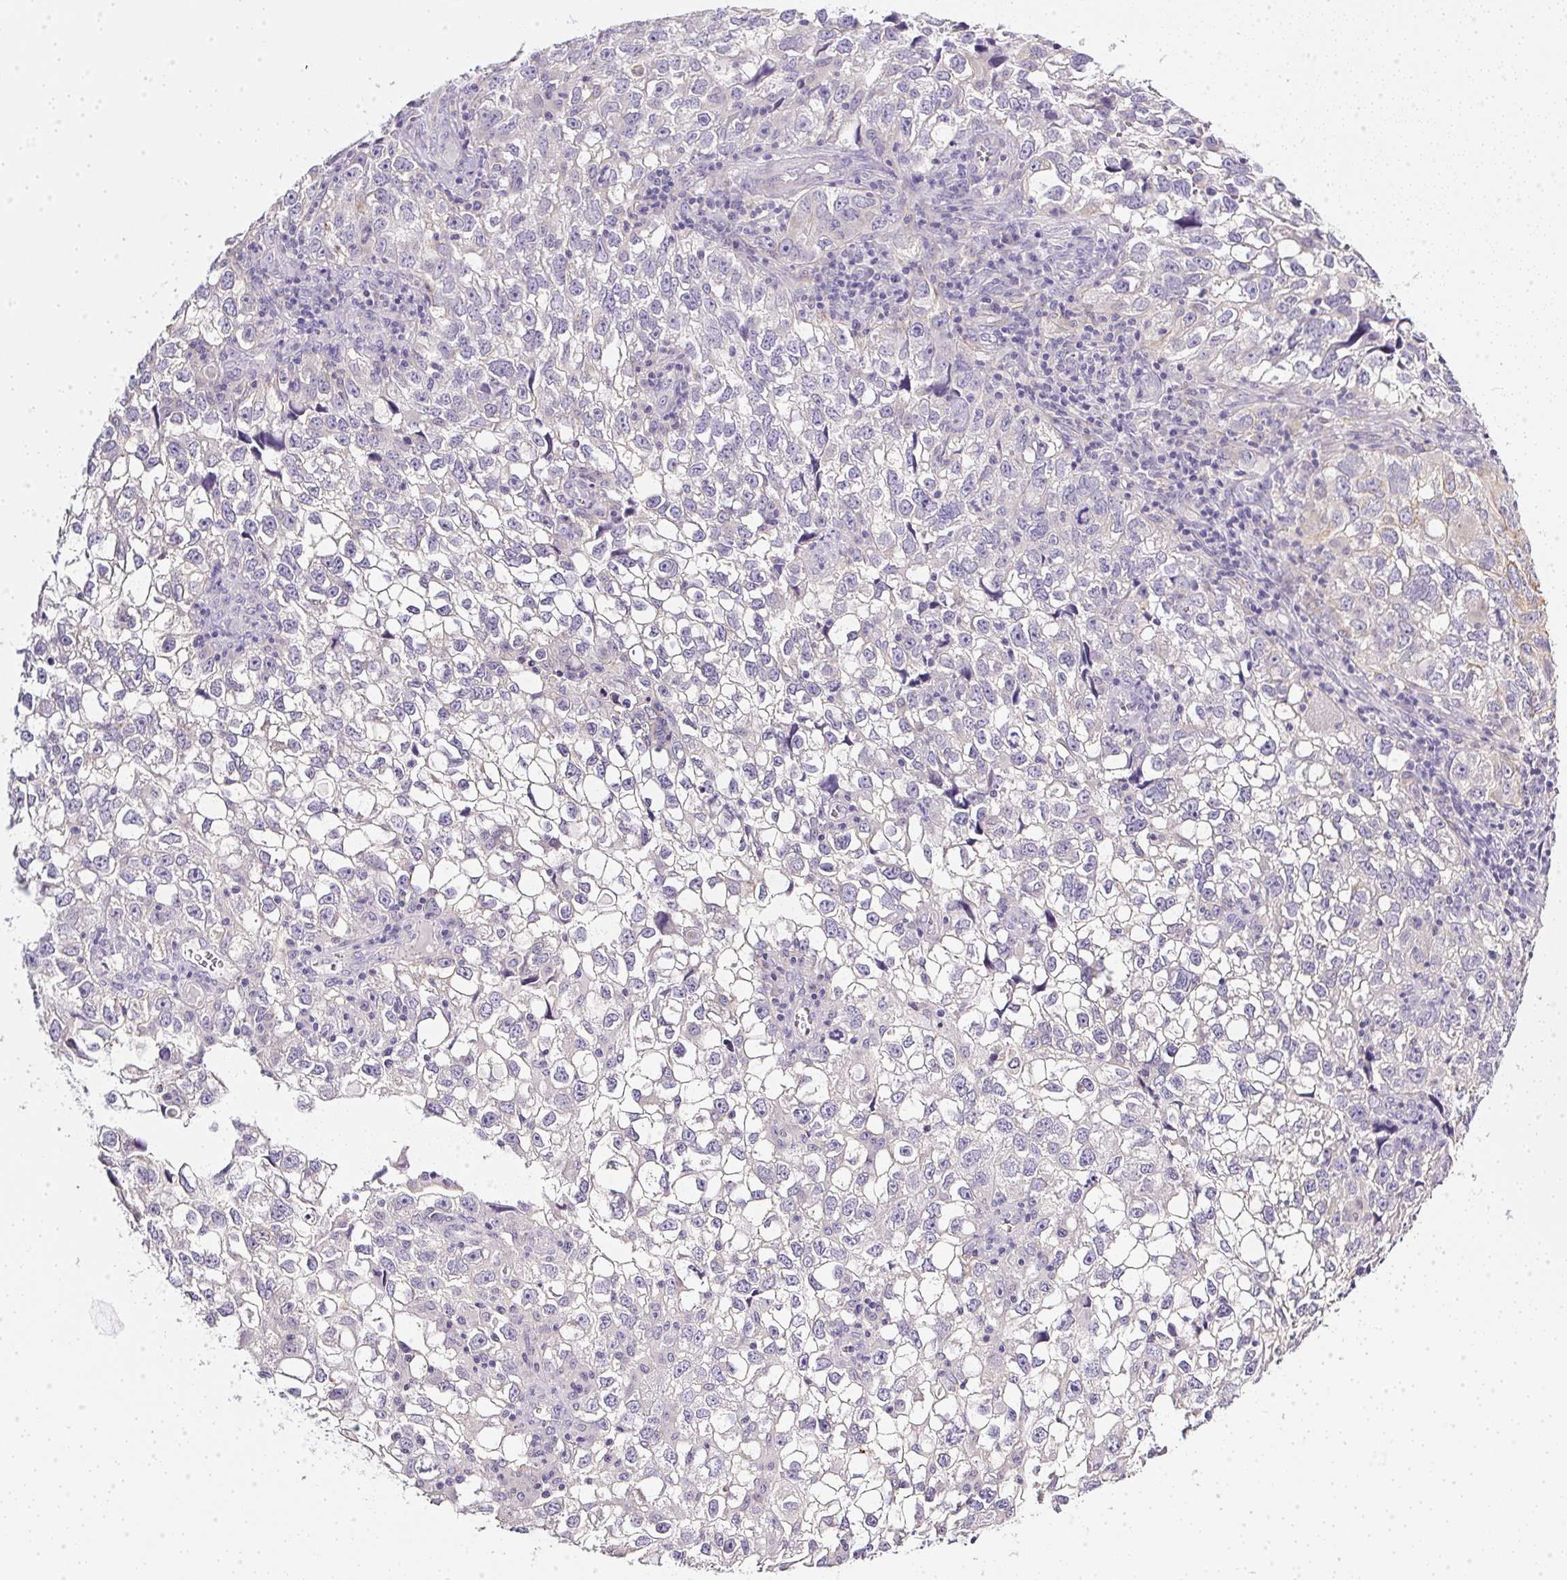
{"staining": {"intensity": "negative", "quantity": "none", "location": "none"}, "tissue": "cervical cancer", "cell_type": "Tumor cells", "image_type": "cancer", "snomed": [{"axis": "morphology", "description": "Squamous cell carcinoma, NOS"}, {"axis": "topography", "description": "Cervix"}], "caption": "IHC image of cervical cancer stained for a protein (brown), which demonstrates no positivity in tumor cells.", "gene": "SLC17A7", "patient": {"sex": "female", "age": 55}}